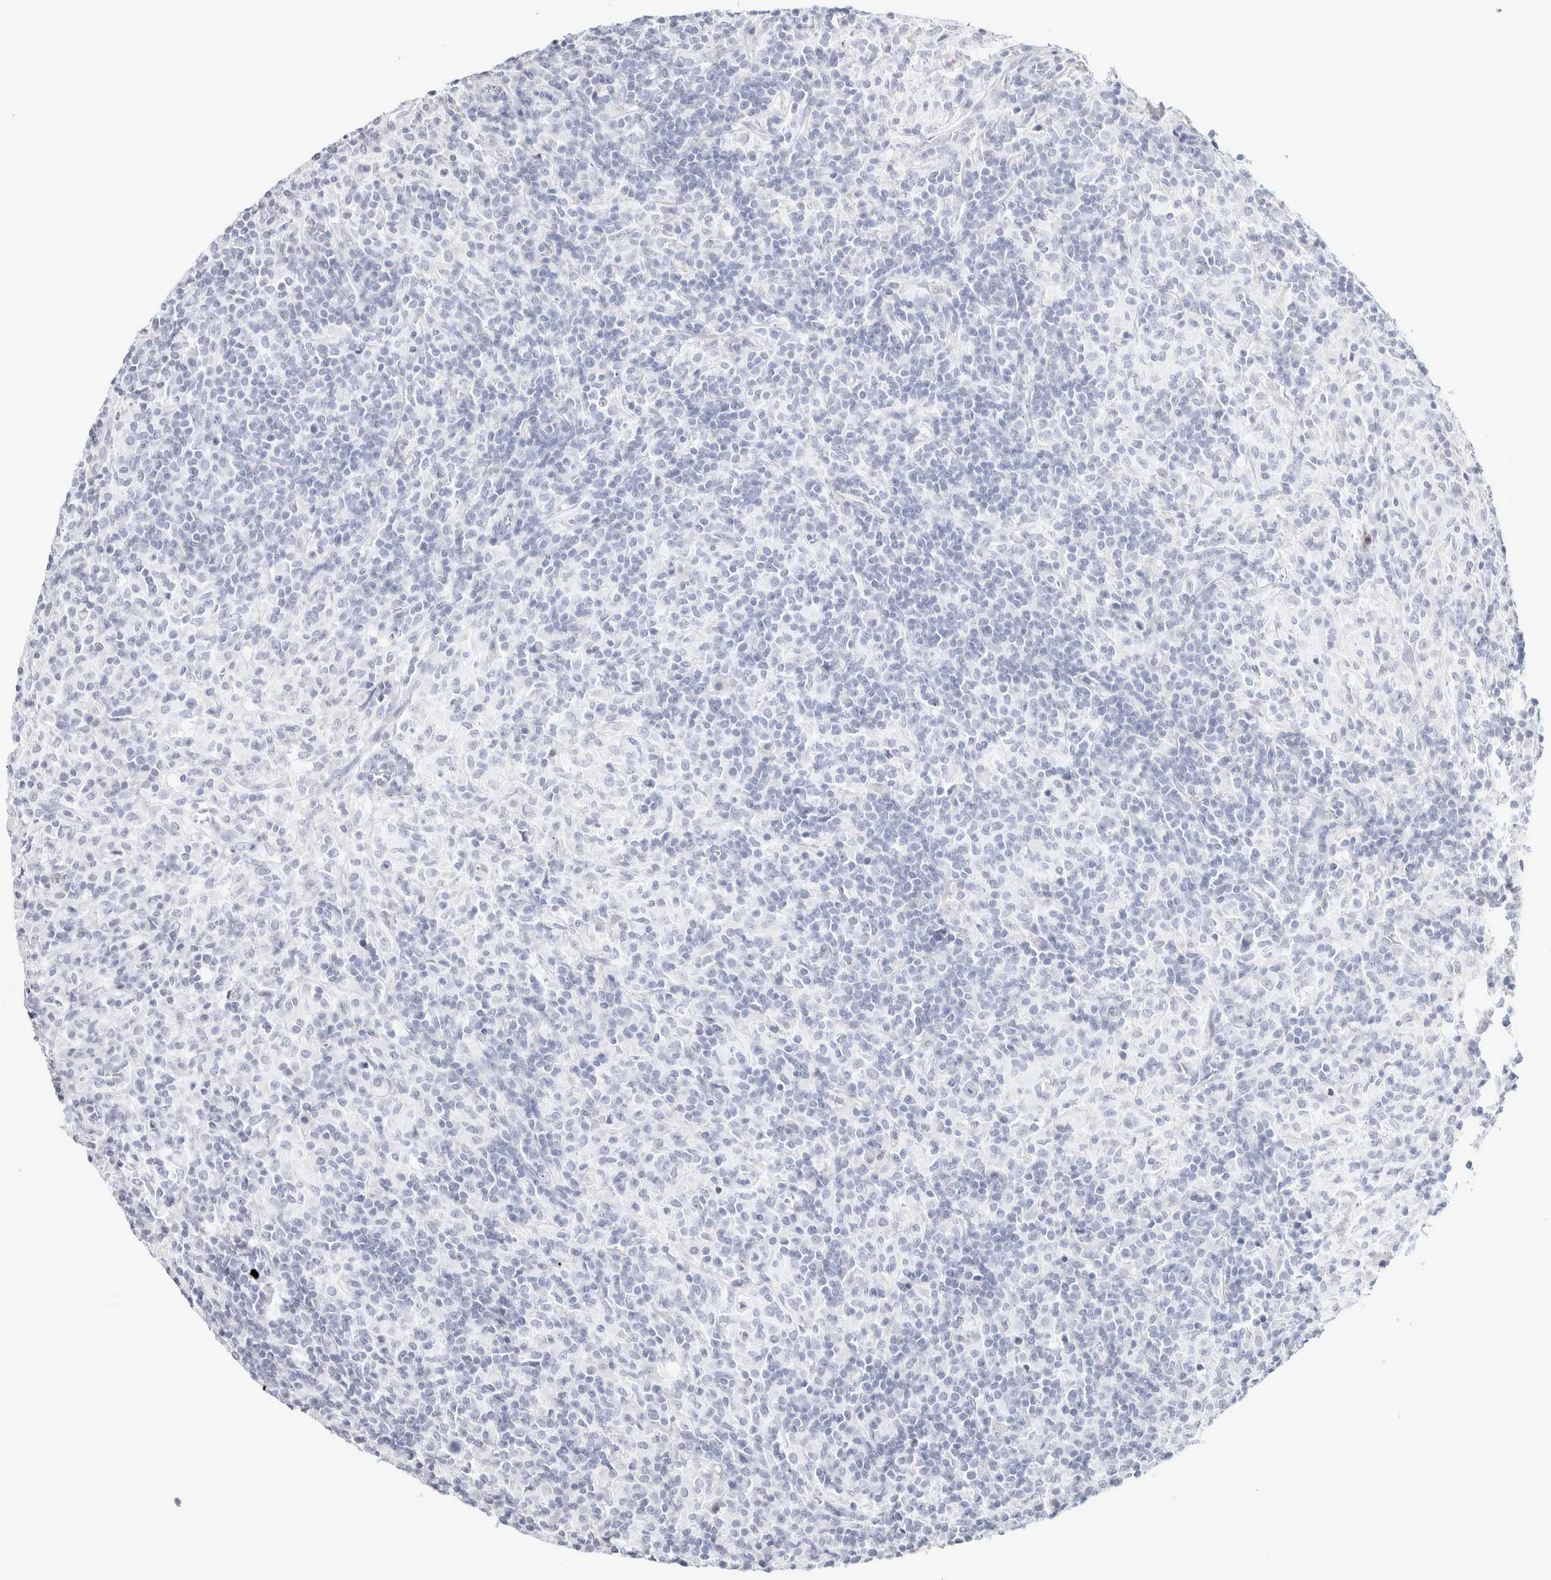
{"staining": {"intensity": "negative", "quantity": "none", "location": "none"}, "tissue": "lymphoma", "cell_type": "Tumor cells", "image_type": "cancer", "snomed": [{"axis": "morphology", "description": "Hodgkin's disease, NOS"}, {"axis": "topography", "description": "Lymph node"}], "caption": "IHC of human lymphoma reveals no positivity in tumor cells.", "gene": "GARIN1A", "patient": {"sex": "male", "age": 70}}